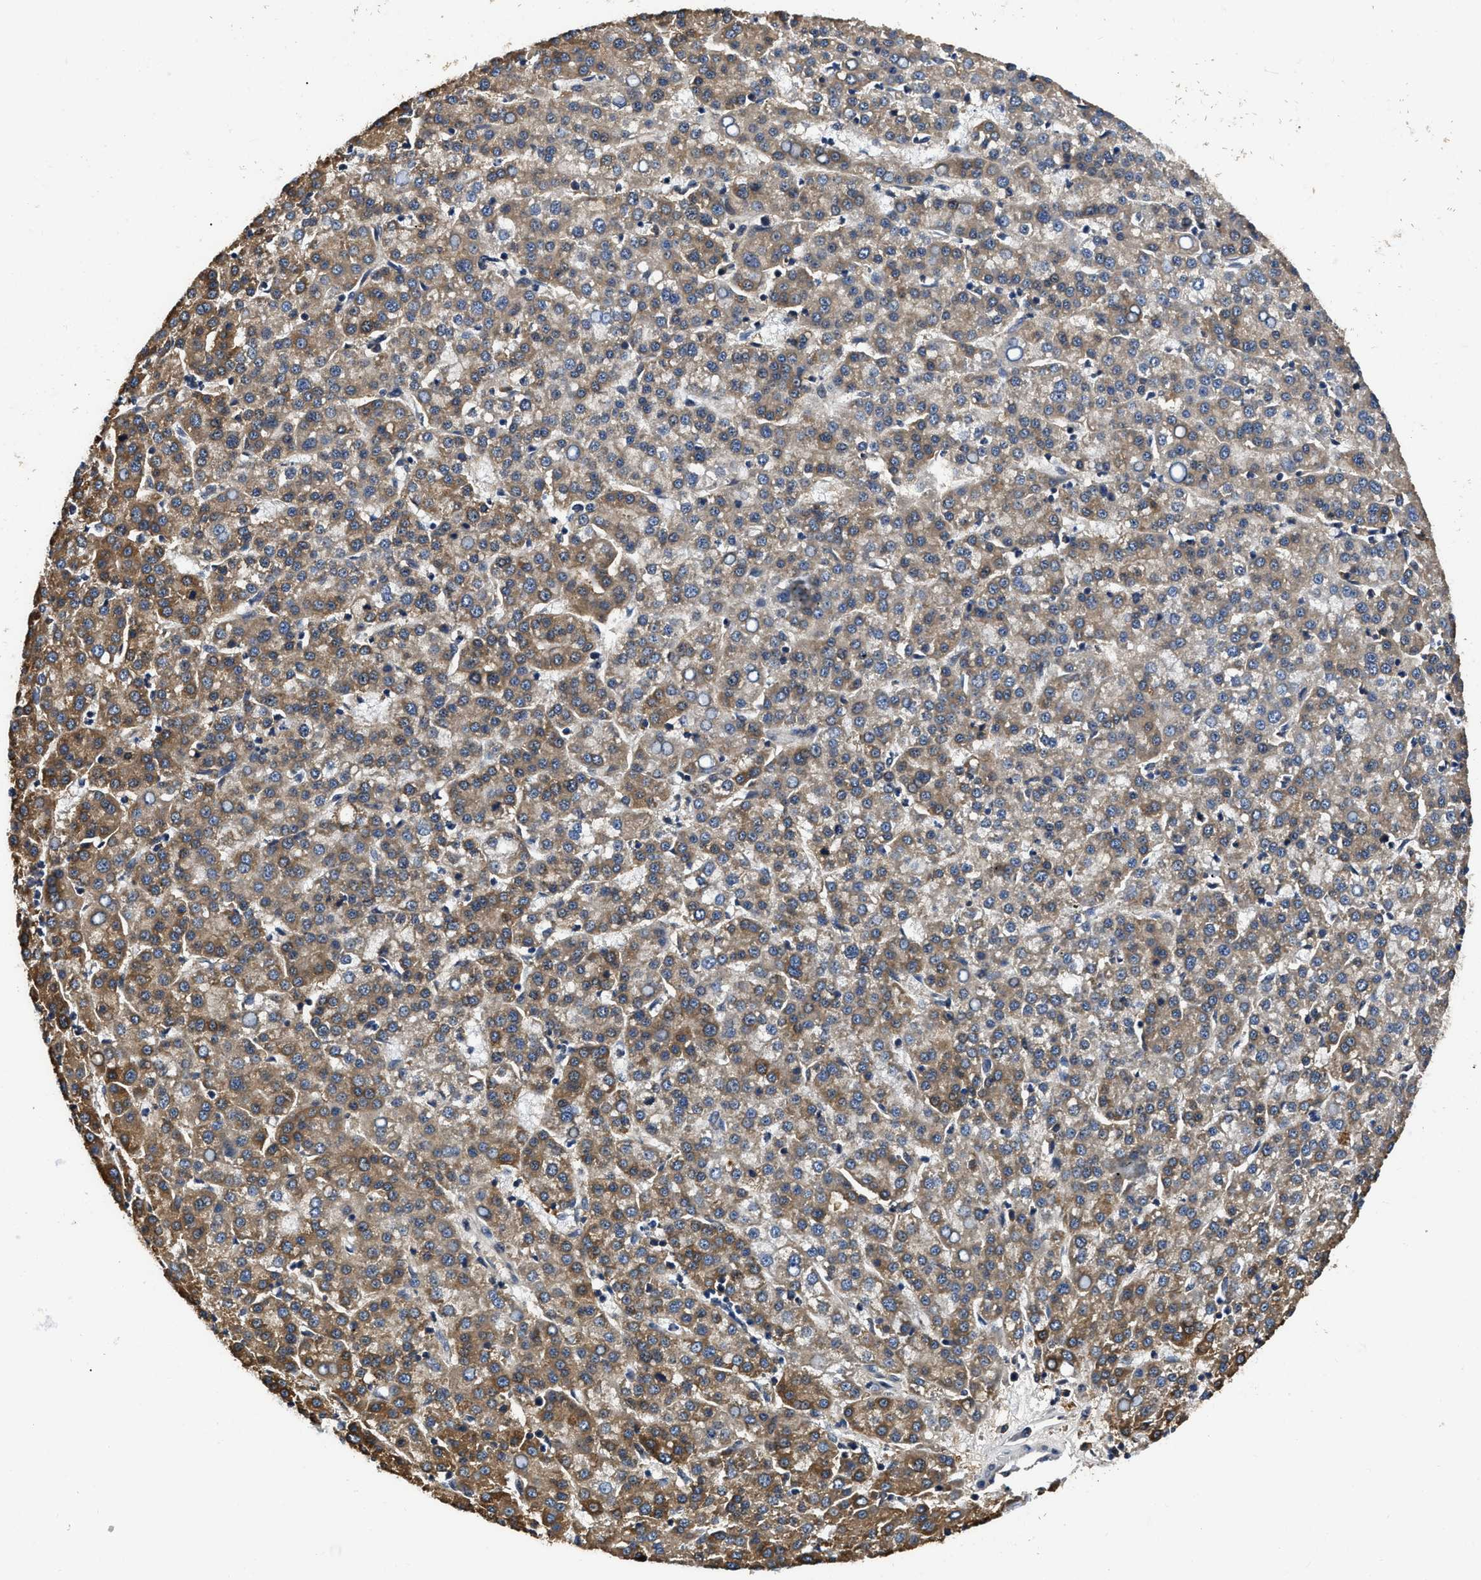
{"staining": {"intensity": "moderate", "quantity": ">75%", "location": "cytoplasmic/membranous"}, "tissue": "liver cancer", "cell_type": "Tumor cells", "image_type": "cancer", "snomed": [{"axis": "morphology", "description": "Carcinoma, Hepatocellular, NOS"}, {"axis": "topography", "description": "Liver"}], "caption": "The immunohistochemical stain shows moderate cytoplasmic/membranous positivity in tumor cells of liver hepatocellular carcinoma tissue.", "gene": "GET4", "patient": {"sex": "female", "age": 58}}